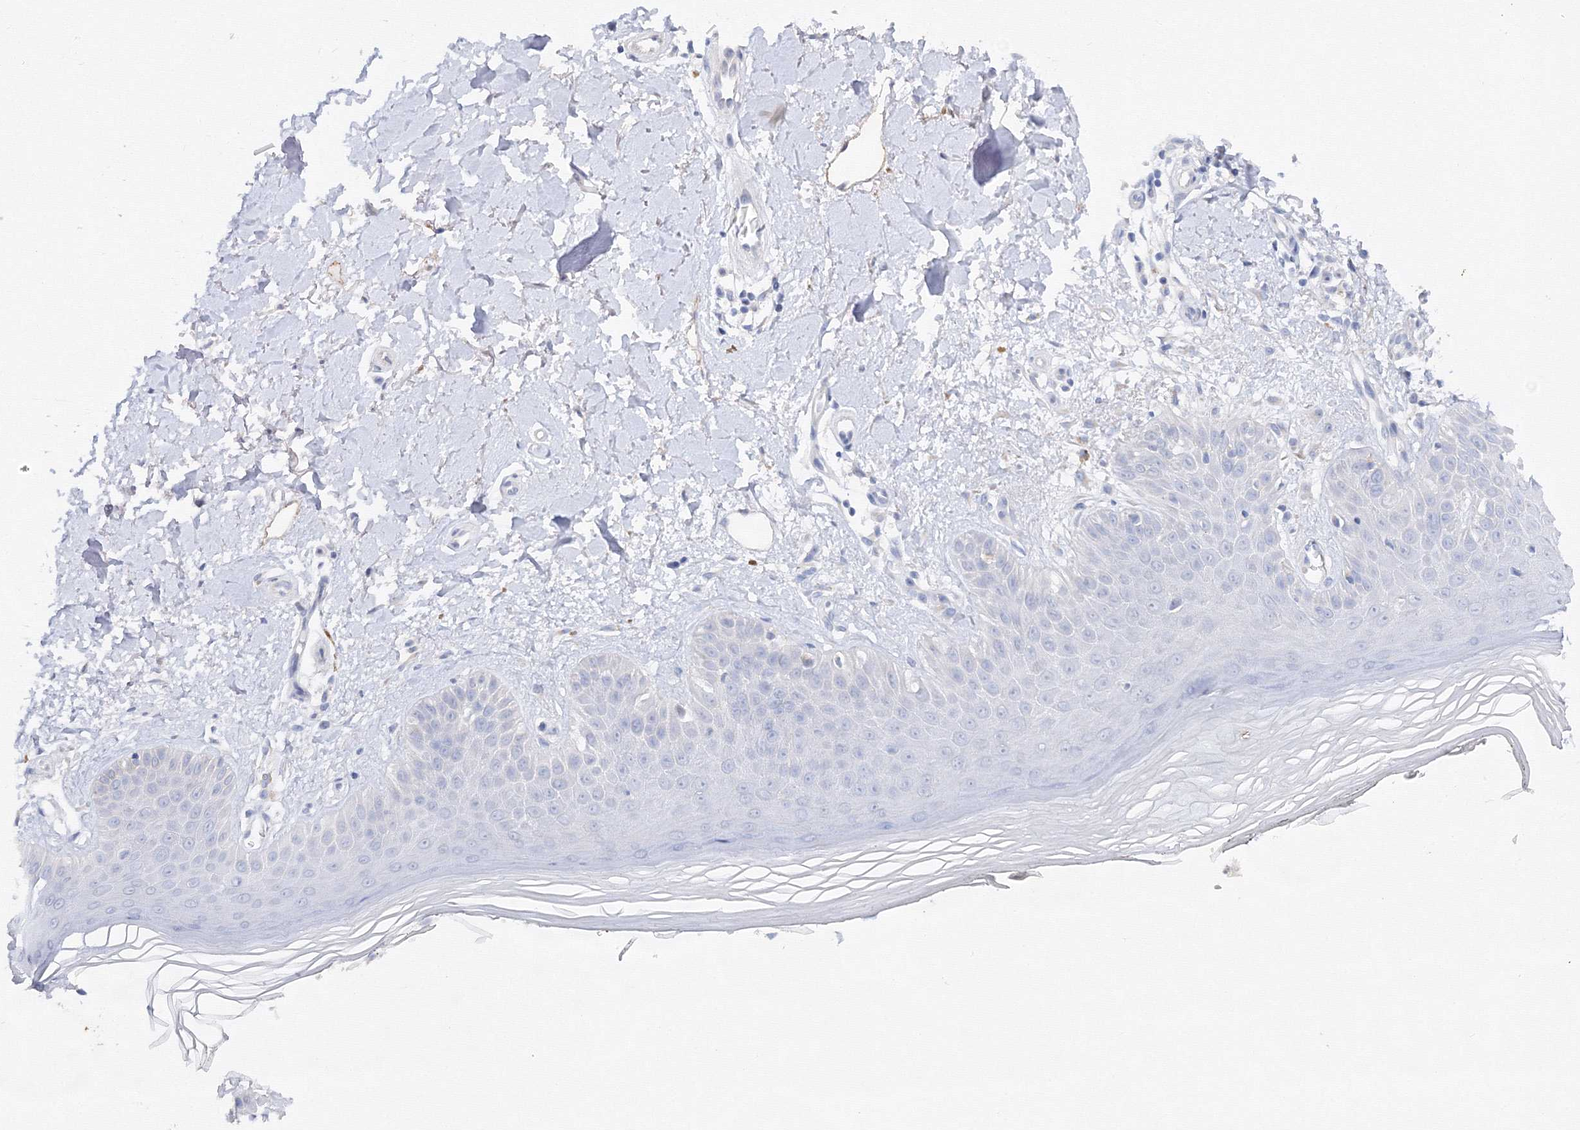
{"staining": {"intensity": "negative", "quantity": "none", "location": "none"}, "tissue": "skin", "cell_type": "Fibroblasts", "image_type": "normal", "snomed": [{"axis": "morphology", "description": "Normal tissue, NOS"}, {"axis": "topography", "description": "Skin"}], "caption": "This is an immunohistochemistry (IHC) image of unremarkable skin. There is no positivity in fibroblasts.", "gene": "TAMM41", "patient": {"sex": "female", "age": 64}}